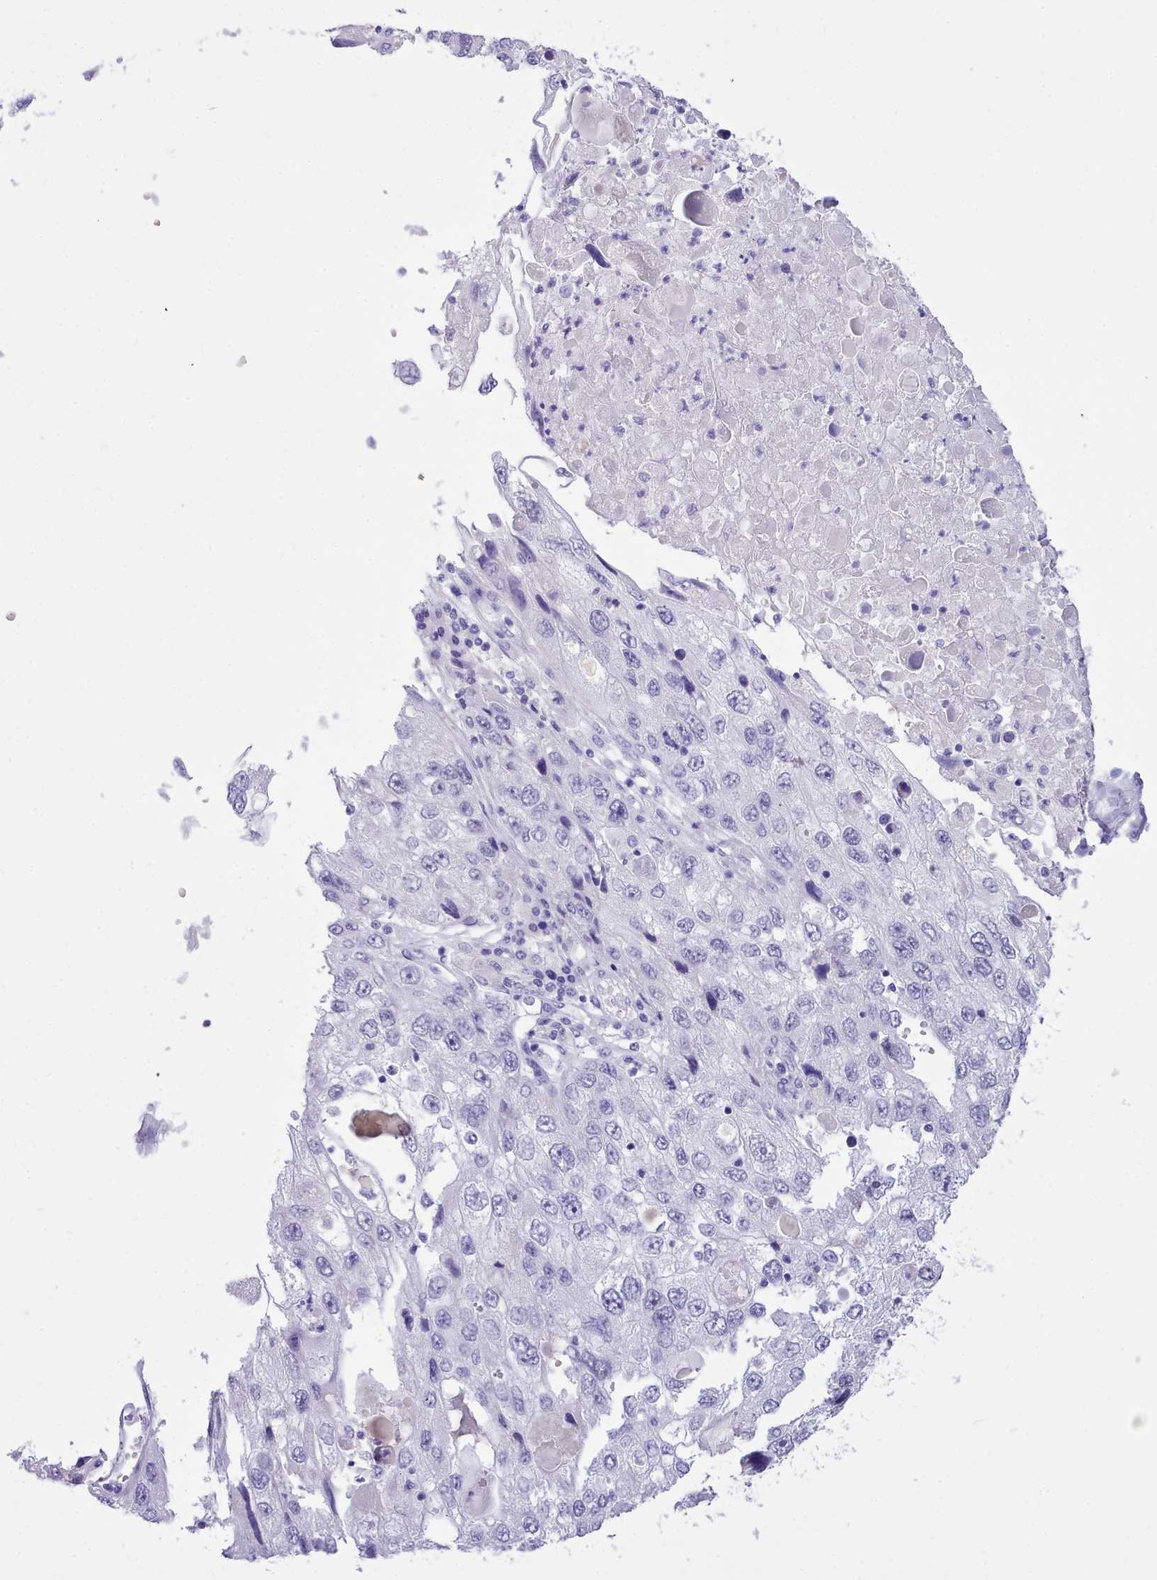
{"staining": {"intensity": "negative", "quantity": "none", "location": "none"}, "tissue": "endometrial cancer", "cell_type": "Tumor cells", "image_type": "cancer", "snomed": [{"axis": "morphology", "description": "Adenocarcinoma, NOS"}, {"axis": "topography", "description": "Endometrium"}], "caption": "Tumor cells are negative for brown protein staining in endometrial cancer. Nuclei are stained in blue.", "gene": "LRRC37A", "patient": {"sex": "female", "age": 49}}